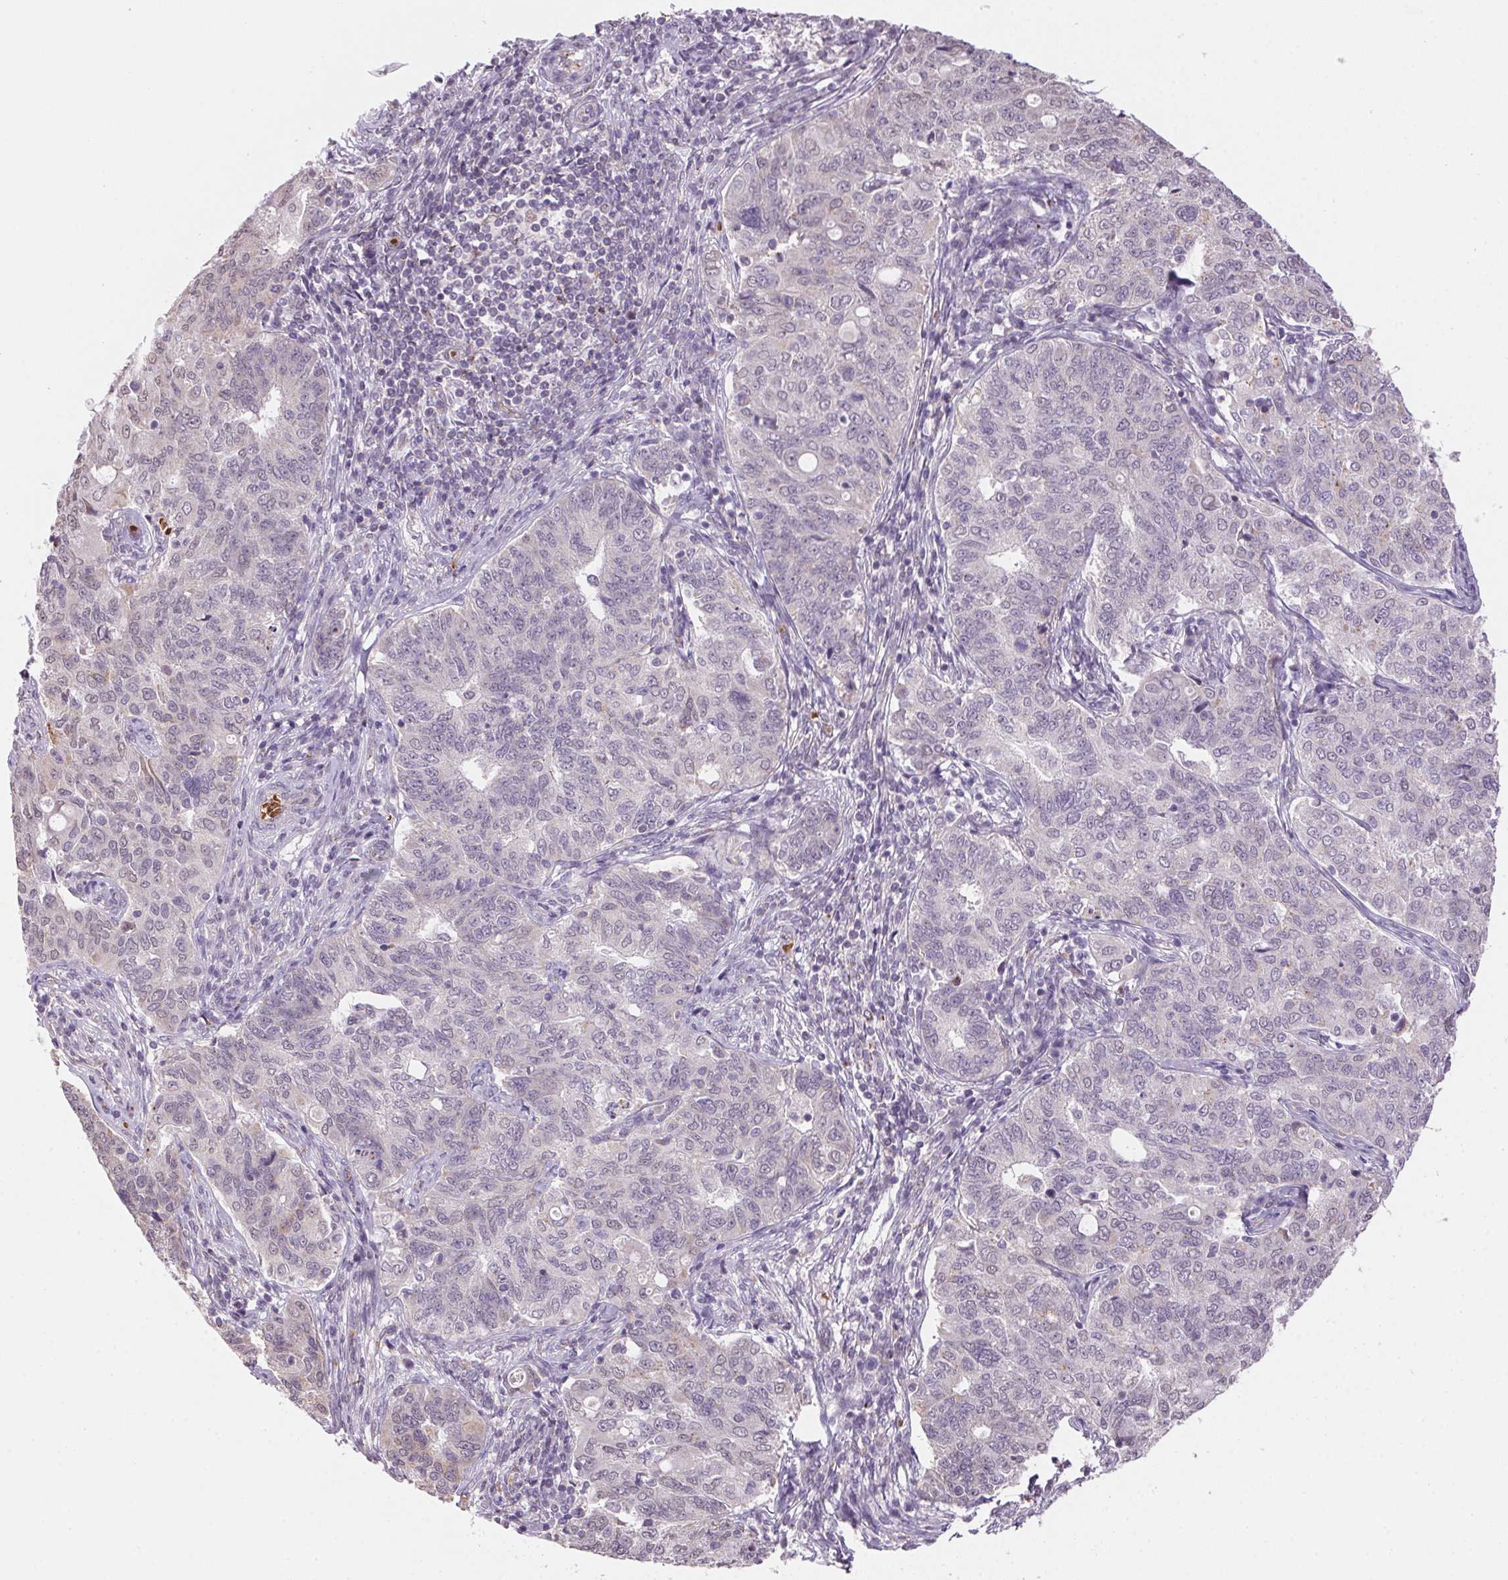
{"staining": {"intensity": "negative", "quantity": "none", "location": "none"}, "tissue": "endometrial cancer", "cell_type": "Tumor cells", "image_type": "cancer", "snomed": [{"axis": "morphology", "description": "Adenocarcinoma, NOS"}, {"axis": "topography", "description": "Endometrium"}], "caption": "Immunohistochemistry (IHC) histopathology image of endometrial cancer stained for a protein (brown), which shows no staining in tumor cells.", "gene": "METTL13", "patient": {"sex": "female", "age": 43}}